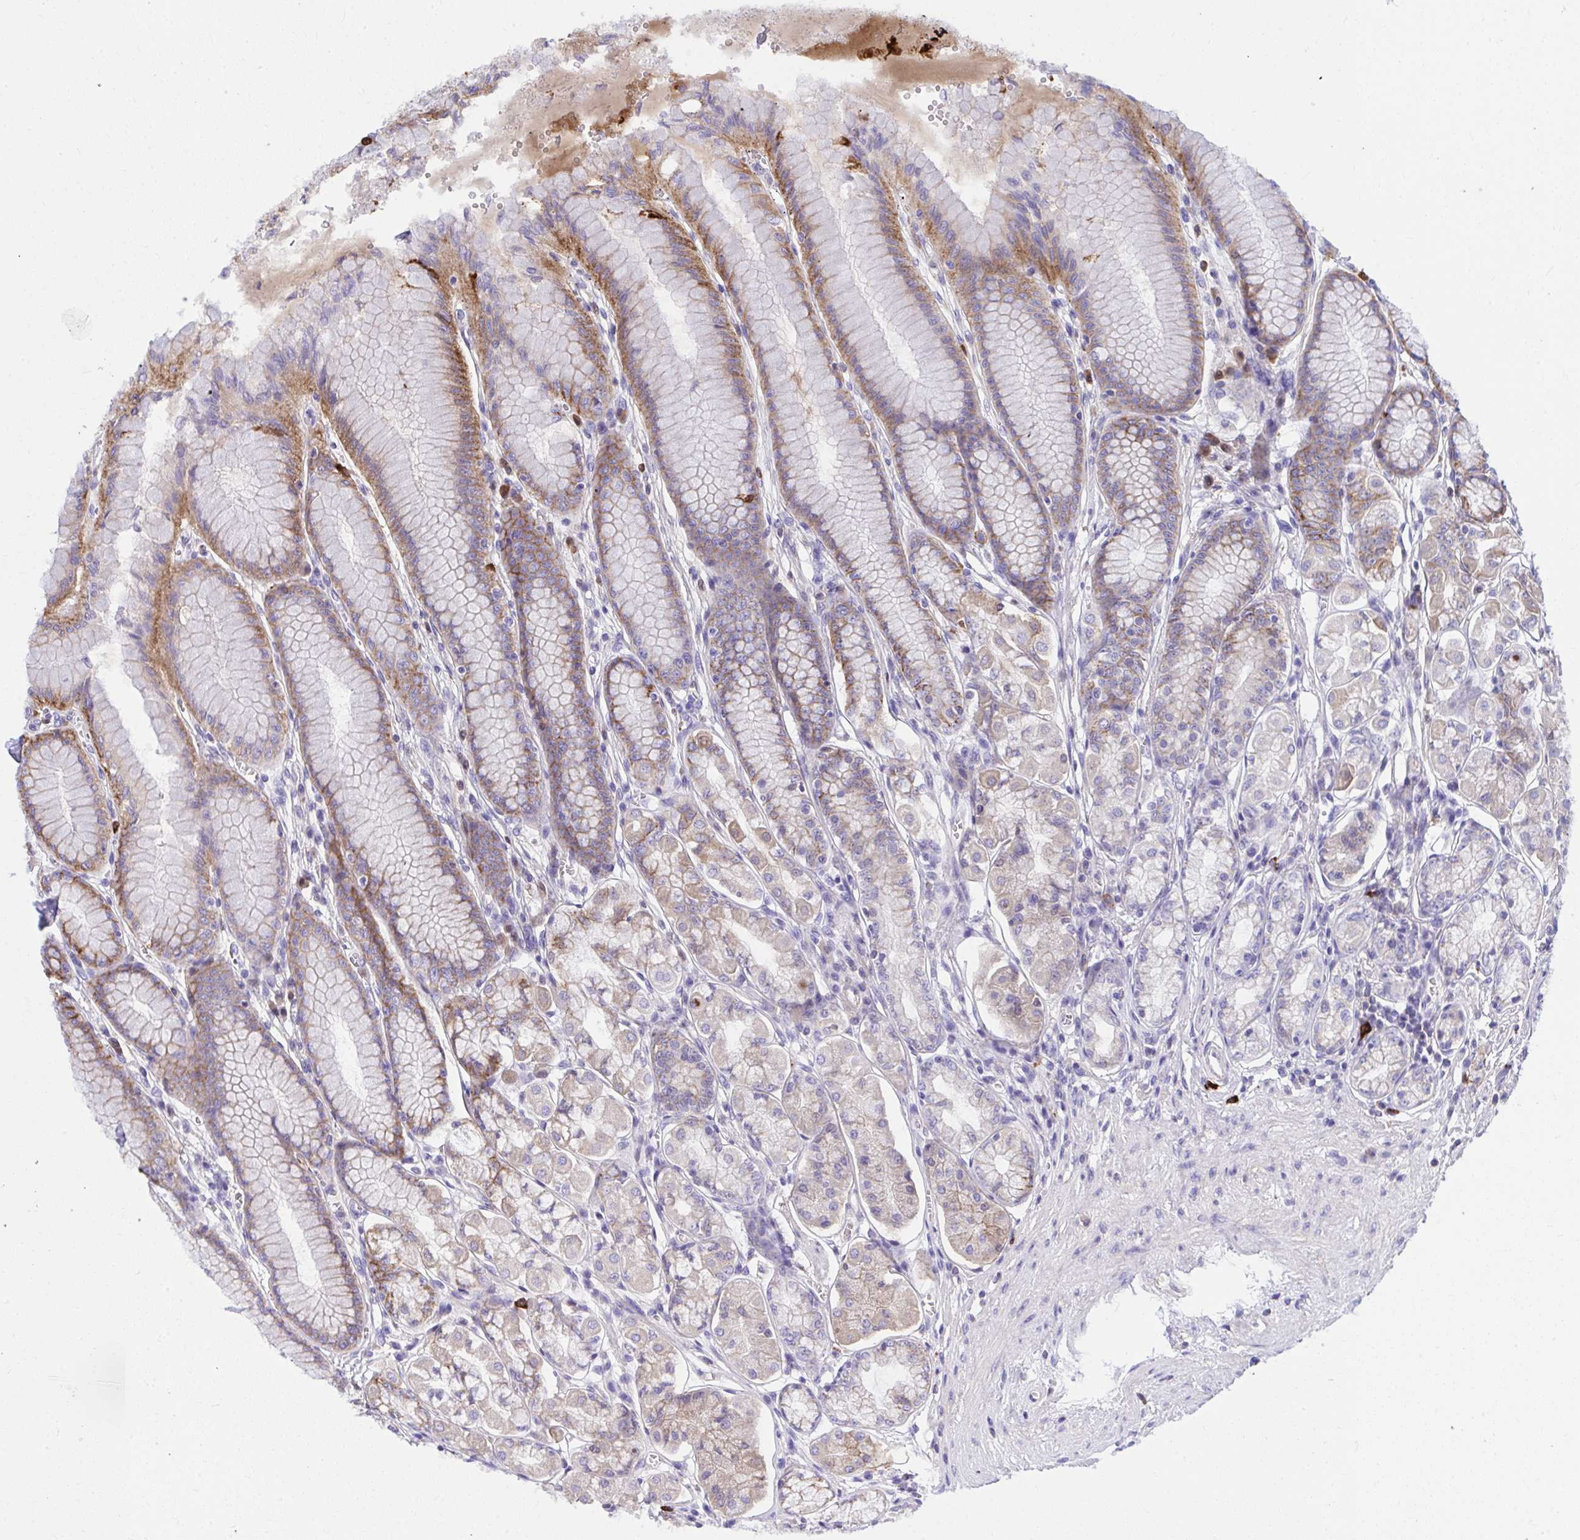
{"staining": {"intensity": "moderate", "quantity": "<25%", "location": "cytoplasmic/membranous"}, "tissue": "stomach", "cell_type": "Glandular cells", "image_type": "normal", "snomed": [{"axis": "morphology", "description": "Normal tissue, NOS"}, {"axis": "topography", "description": "Stomach"}, {"axis": "topography", "description": "Stomach, lower"}], "caption": "Immunohistochemistry (IHC) histopathology image of benign human stomach stained for a protein (brown), which reveals low levels of moderate cytoplasmic/membranous expression in about <25% of glandular cells.", "gene": "HRG", "patient": {"sex": "male", "age": 76}}